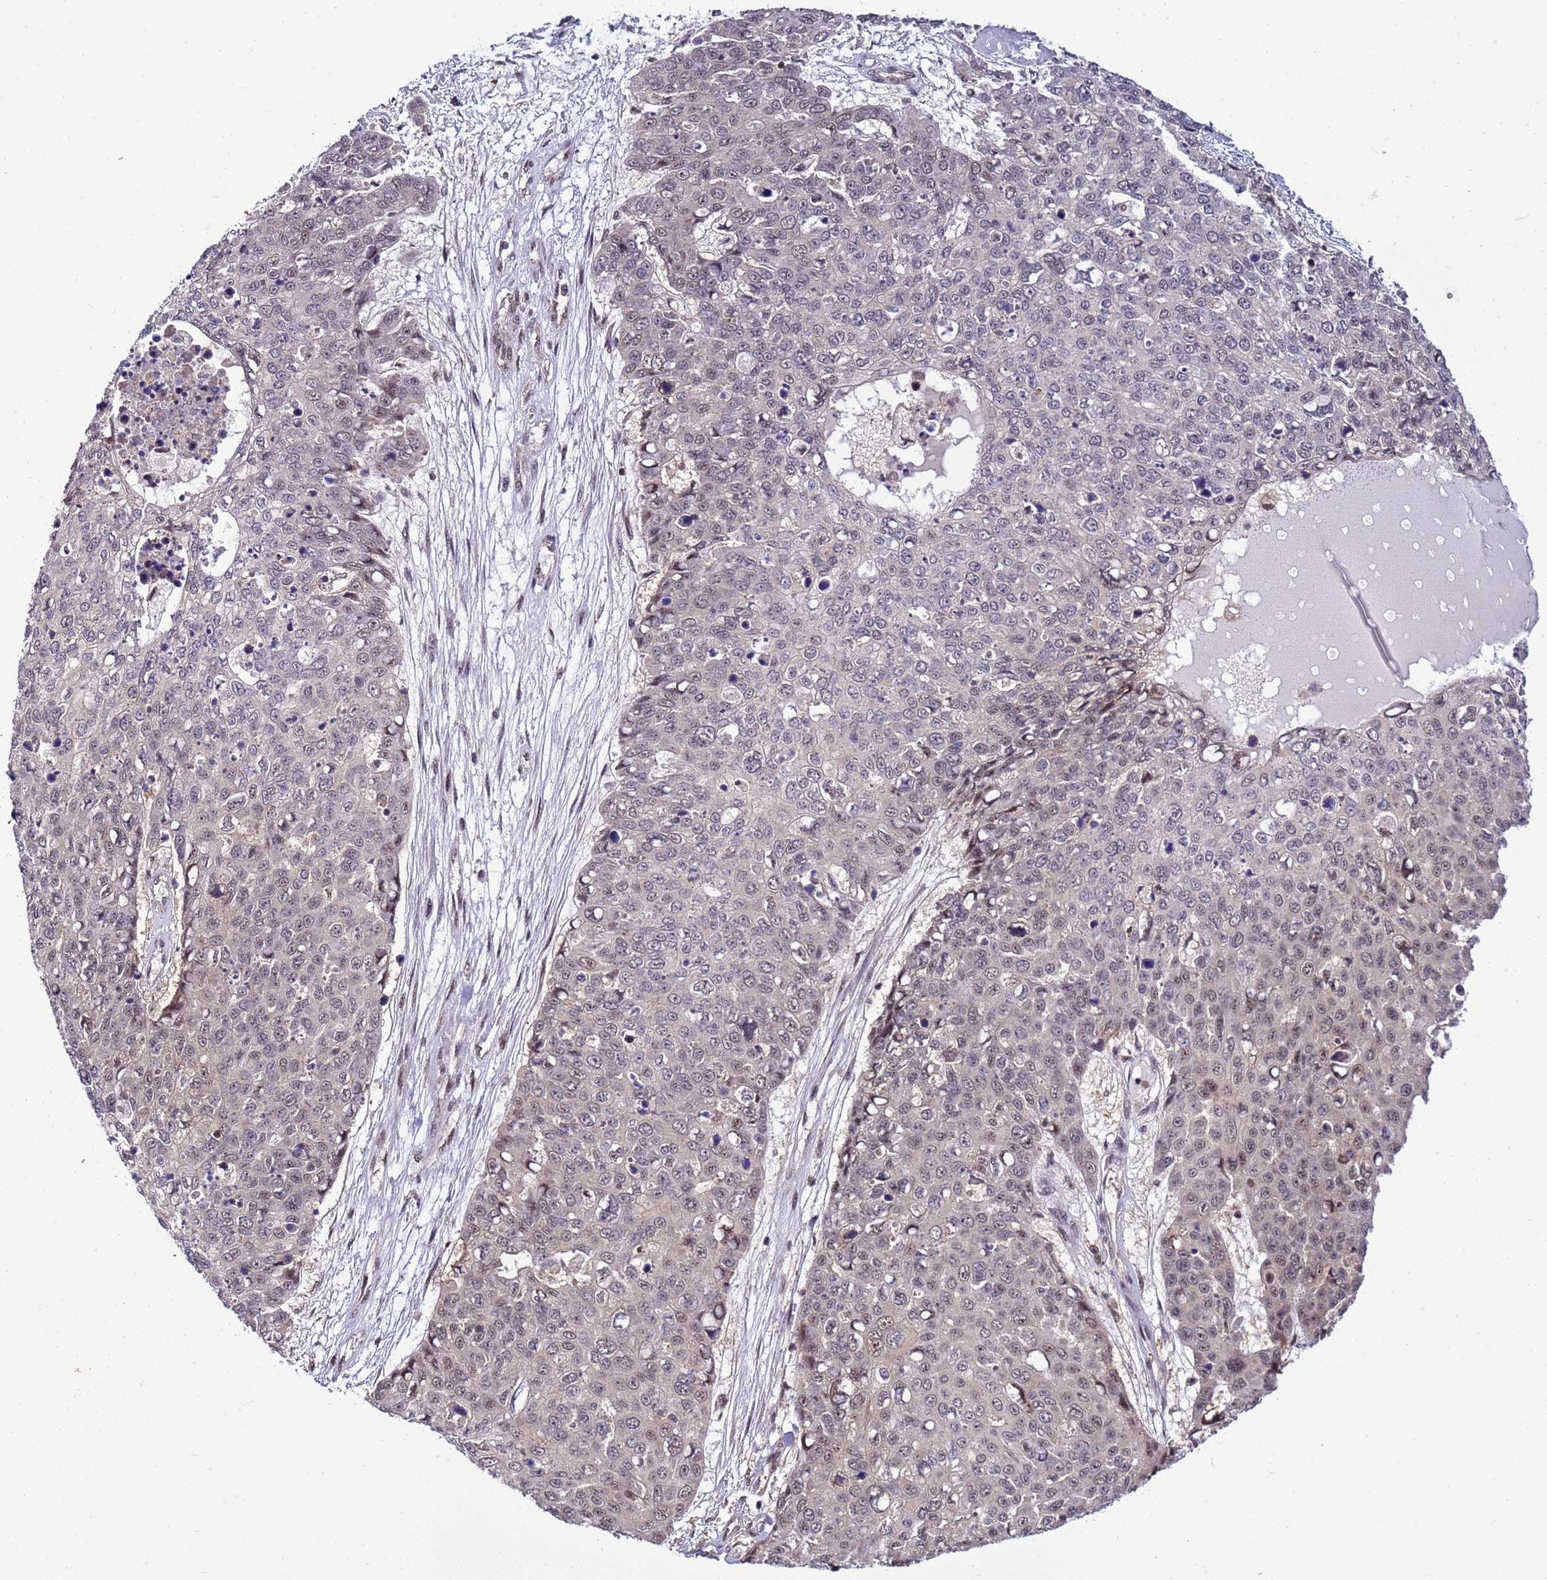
{"staining": {"intensity": "weak", "quantity": "<25%", "location": "nuclear"}, "tissue": "skin cancer", "cell_type": "Tumor cells", "image_type": "cancer", "snomed": [{"axis": "morphology", "description": "Squamous cell carcinoma, NOS"}, {"axis": "topography", "description": "Skin"}], "caption": "Micrograph shows no protein expression in tumor cells of skin squamous cell carcinoma tissue.", "gene": "GEN1", "patient": {"sex": "male", "age": 71}}